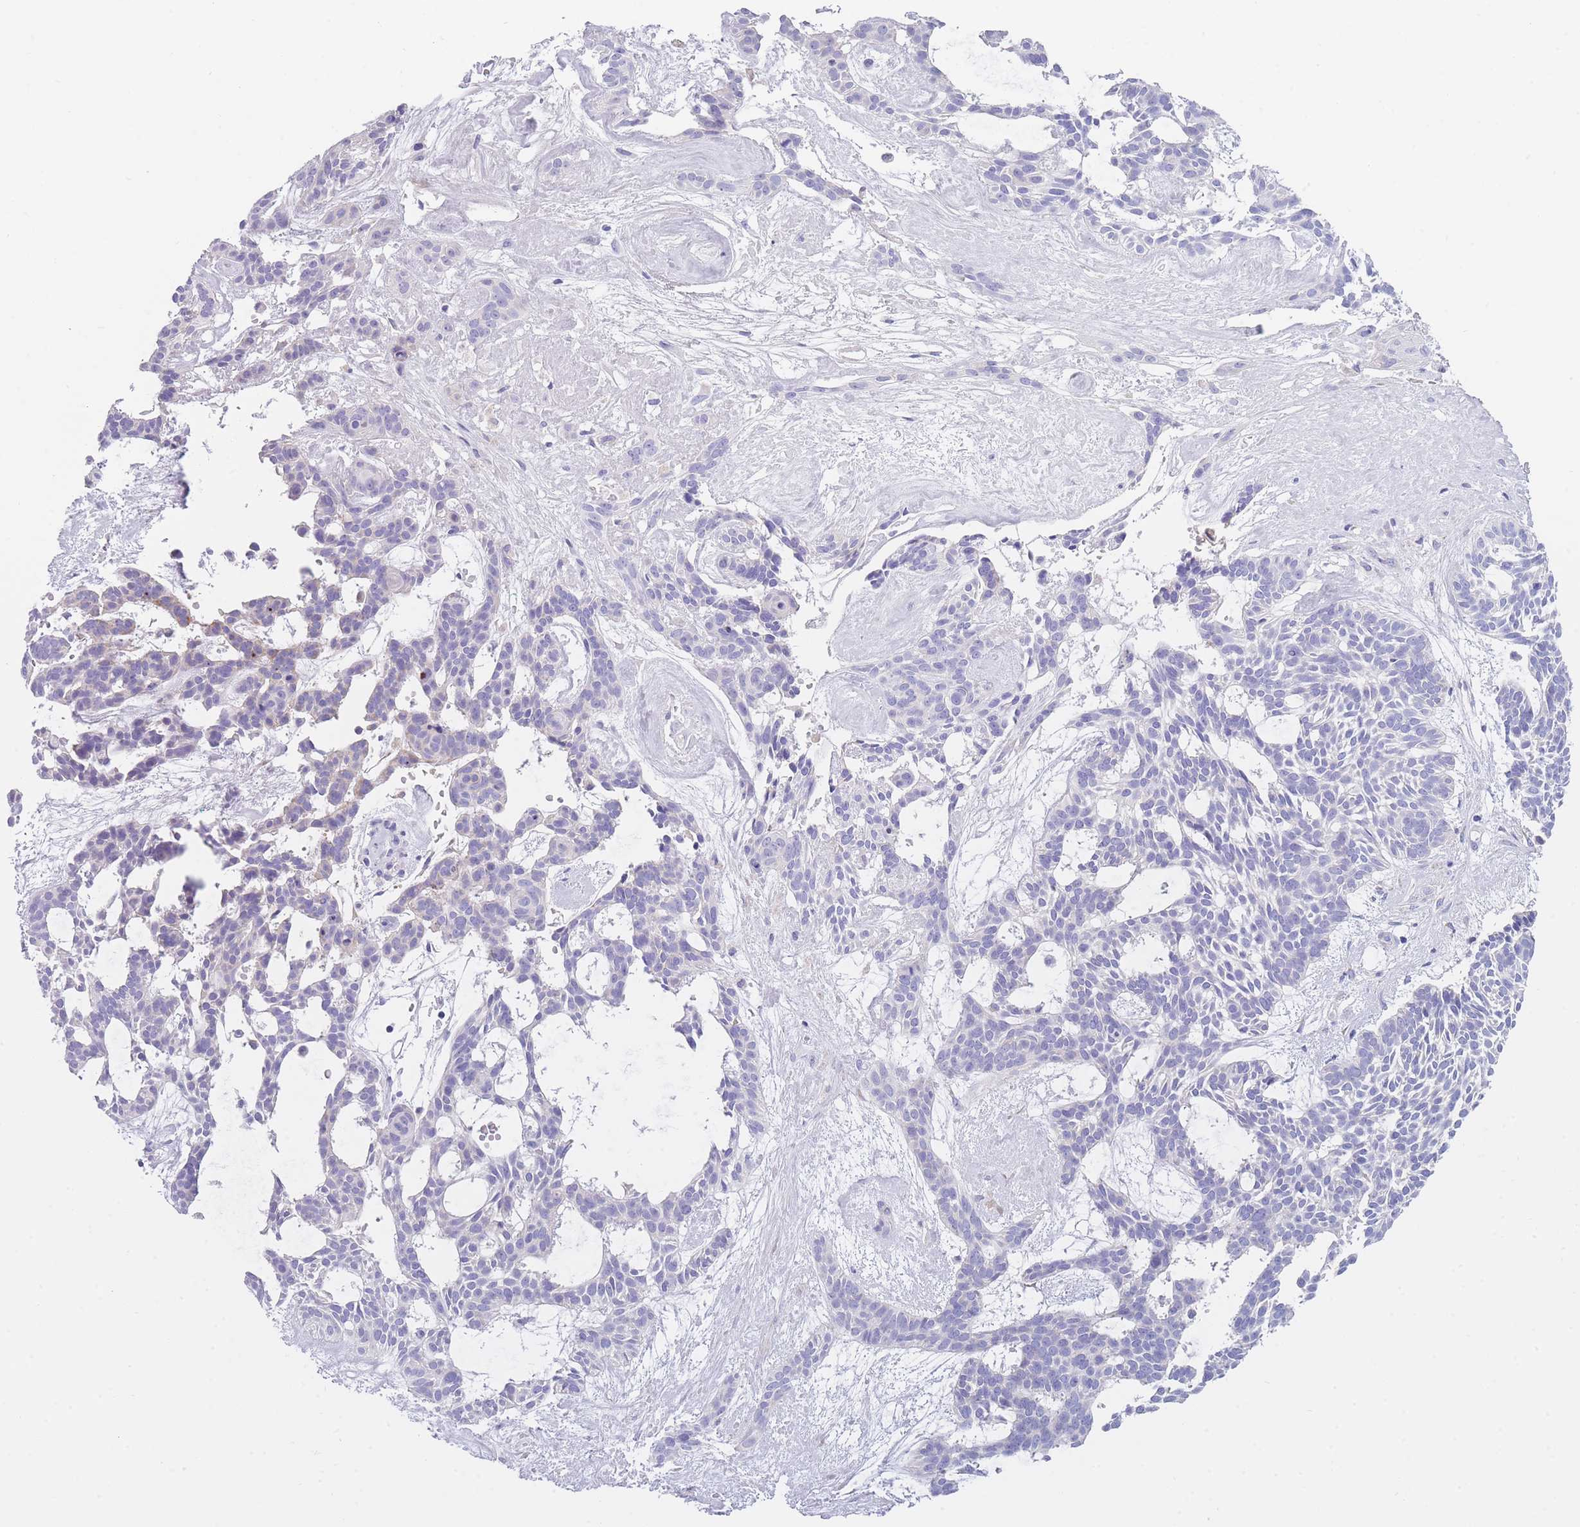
{"staining": {"intensity": "negative", "quantity": "none", "location": "none"}, "tissue": "skin cancer", "cell_type": "Tumor cells", "image_type": "cancer", "snomed": [{"axis": "morphology", "description": "Basal cell carcinoma"}, {"axis": "topography", "description": "Skin"}], "caption": "Immunohistochemical staining of human basal cell carcinoma (skin) reveals no significant positivity in tumor cells.", "gene": "XKR8", "patient": {"sex": "male", "age": 61}}